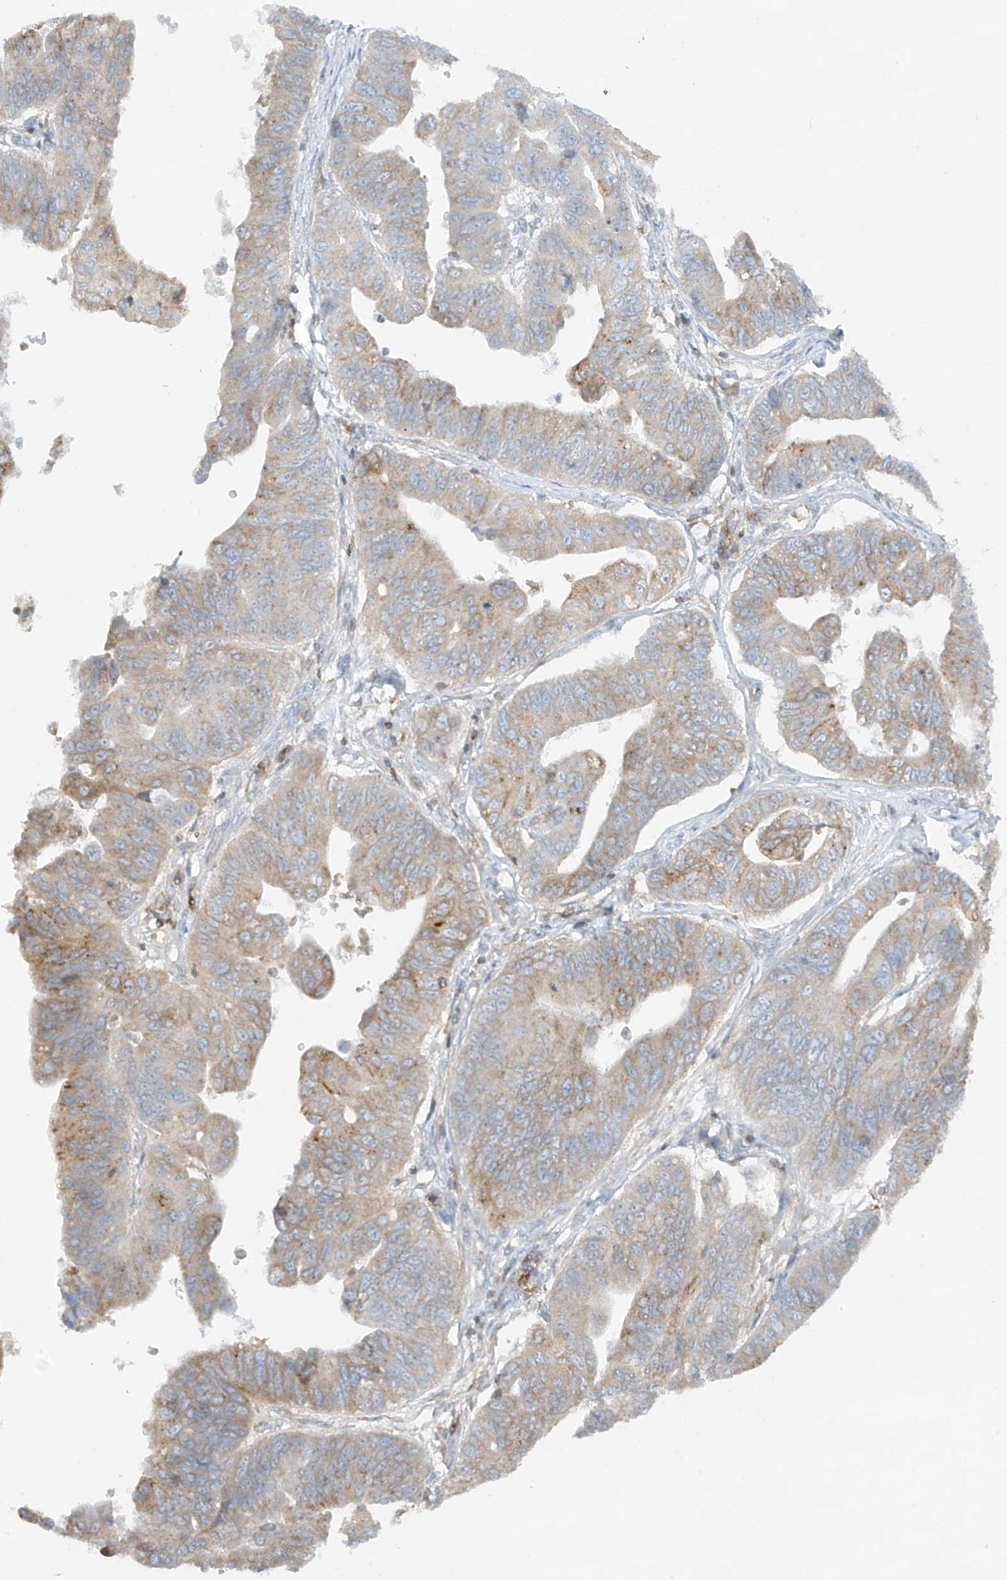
{"staining": {"intensity": "moderate", "quantity": "25%-75%", "location": "cytoplasmic/membranous"}, "tissue": "stomach cancer", "cell_type": "Tumor cells", "image_type": "cancer", "snomed": [{"axis": "morphology", "description": "Adenocarcinoma, NOS"}, {"axis": "topography", "description": "Stomach"}], "caption": "The micrograph demonstrates immunohistochemical staining of stomach adenocarcinoma. There is moderate cytoplasmic/membranous expression is present in about 25%-75% of tumor cells.", "gene": "HLA-E", "patient": {"sex": "male", "age": 59}}